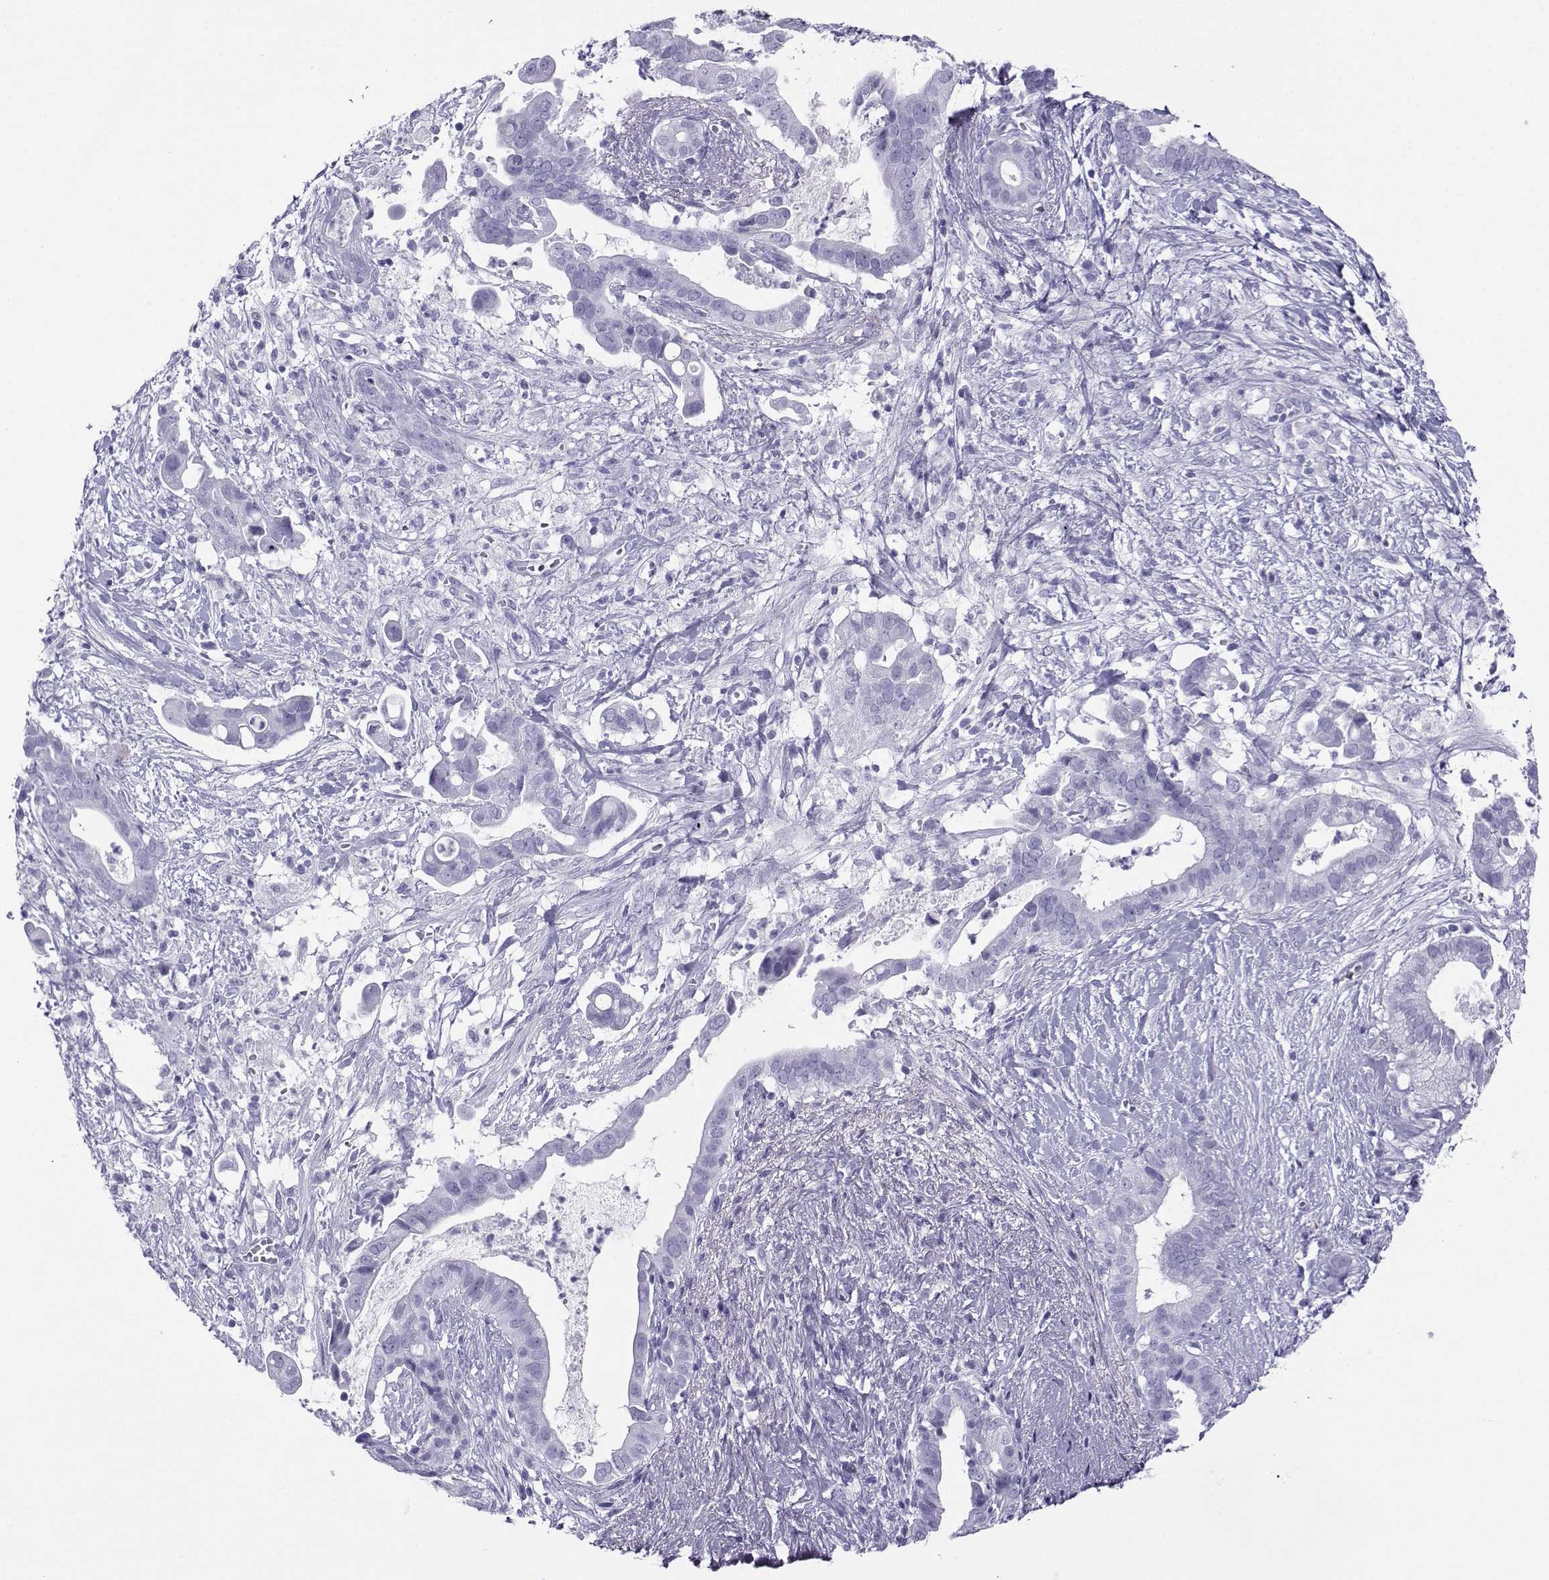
{"staining": {"intensity": "negative", "quantity": "none", "location": "none"}, "tissue": "pancreatic cancer", "cell_type": "Tumor cells", "image_type": "cancer", "snomed": [{"axis": "morphology", "description": "Adenocarcinoma, NOS"}, {"axis": "topography", "description": "Pancreas"}], "caption": "Photomicrograph shows no protein positivity in tumor cells of pancreatic adenocarcinoma tissue. (DAB (3,3'-diaminobenzidine) IHC with hematoxylin counter stain).", "gene": "LORICRIN", "patient": {"sex": "male", "age": 61}}